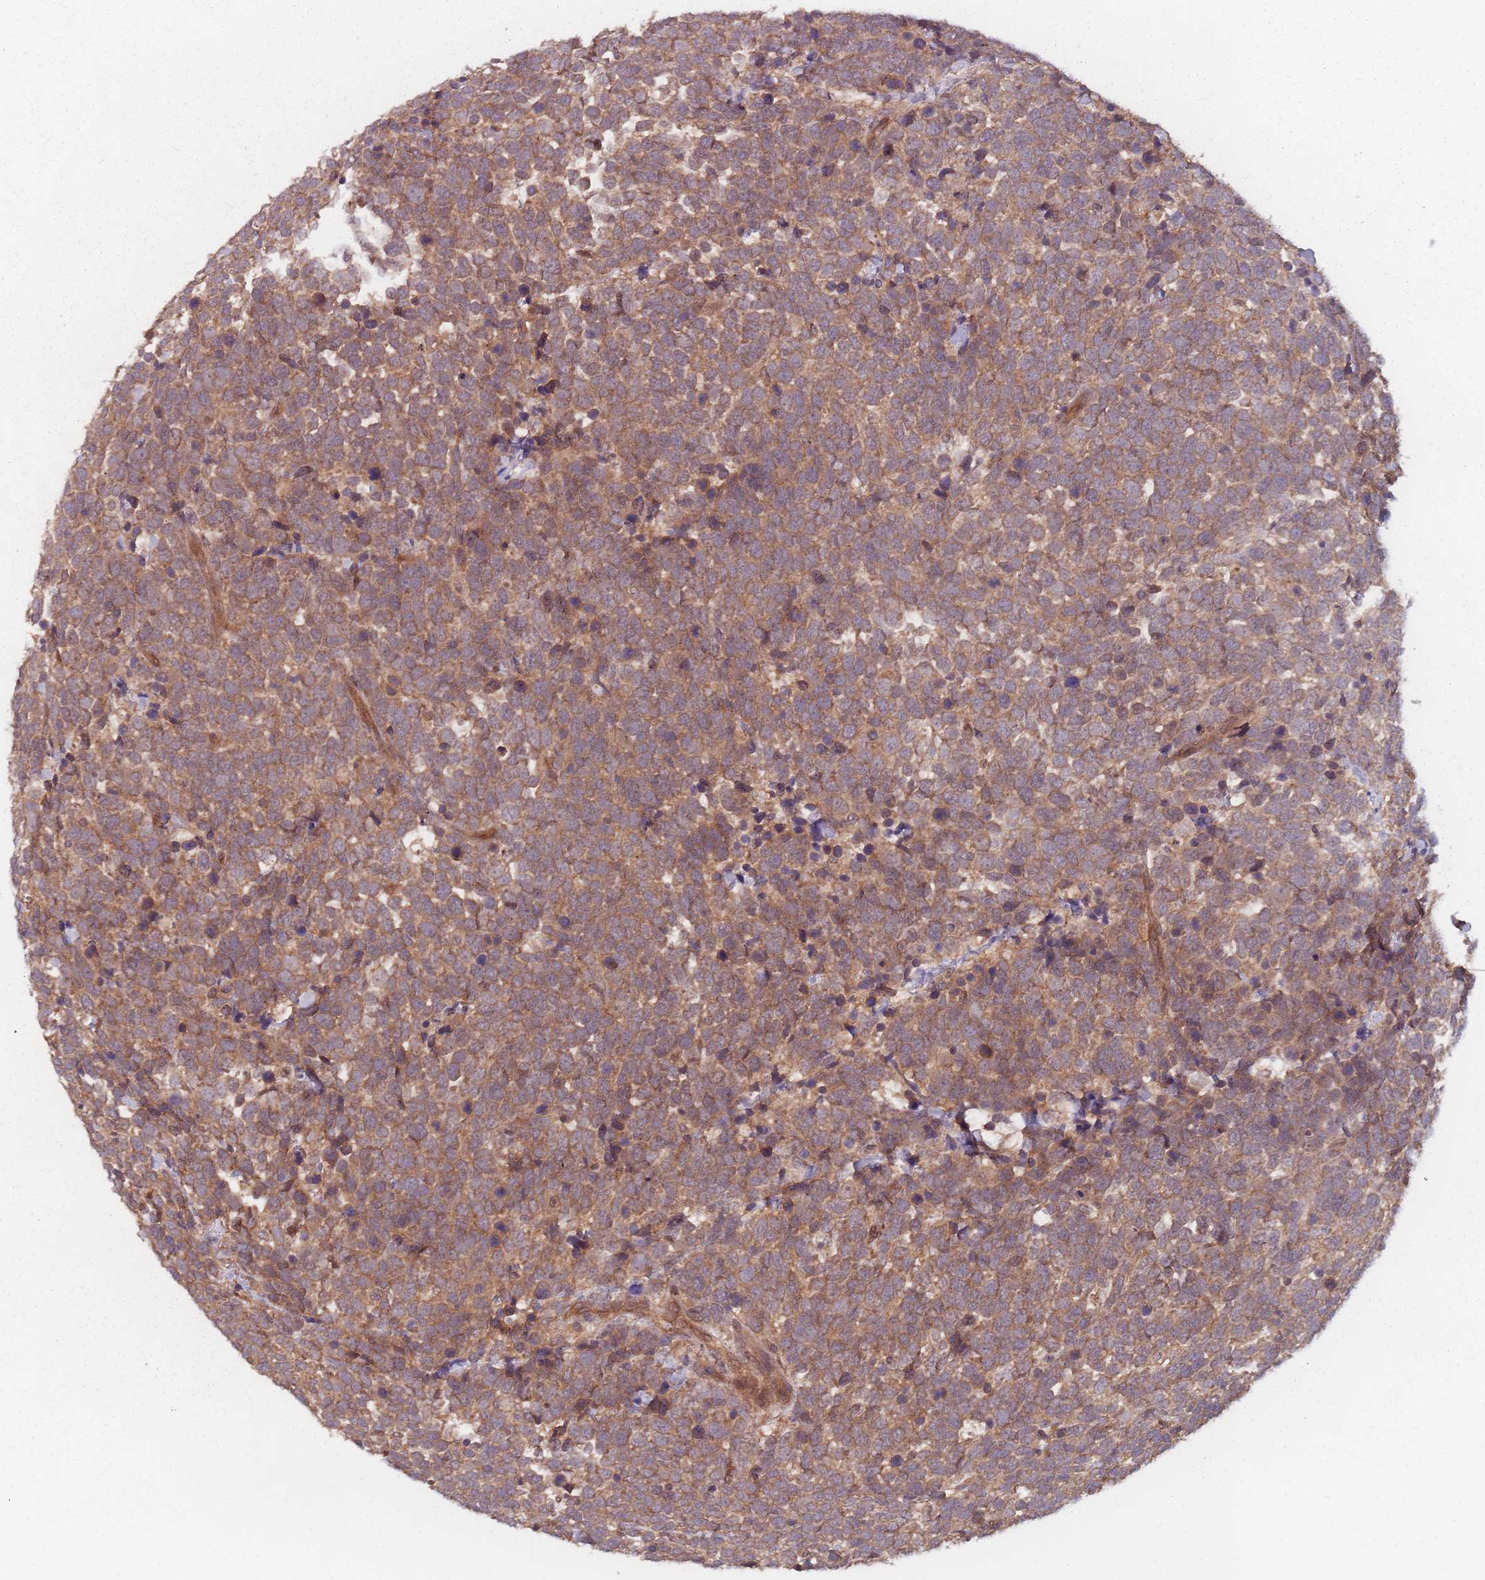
{"staining": {"intensity": "moderate", "quantity": ">75%", "location": "cytoplasmic/membranous"}, "tissue": "urothelial cancer", "cell_type": "Tumor cells", "image_type": "cancer", "snomed": [{"axis": "morphology", "description": "Urothelial carcinoma, High grade"}, {"axis": "topography", "description": "Urinary bladder"}], "caption": "Immunohistochemical staining of human urothelial cancer displays medium levels of moderate cytoplasmic/membranous protein positivity in approximately >75% of tumor cells. (IHC, brightfield microscopy, high magnification).", "gene": "C3orf14", "patient": {"sex": "female", "age": 82}}